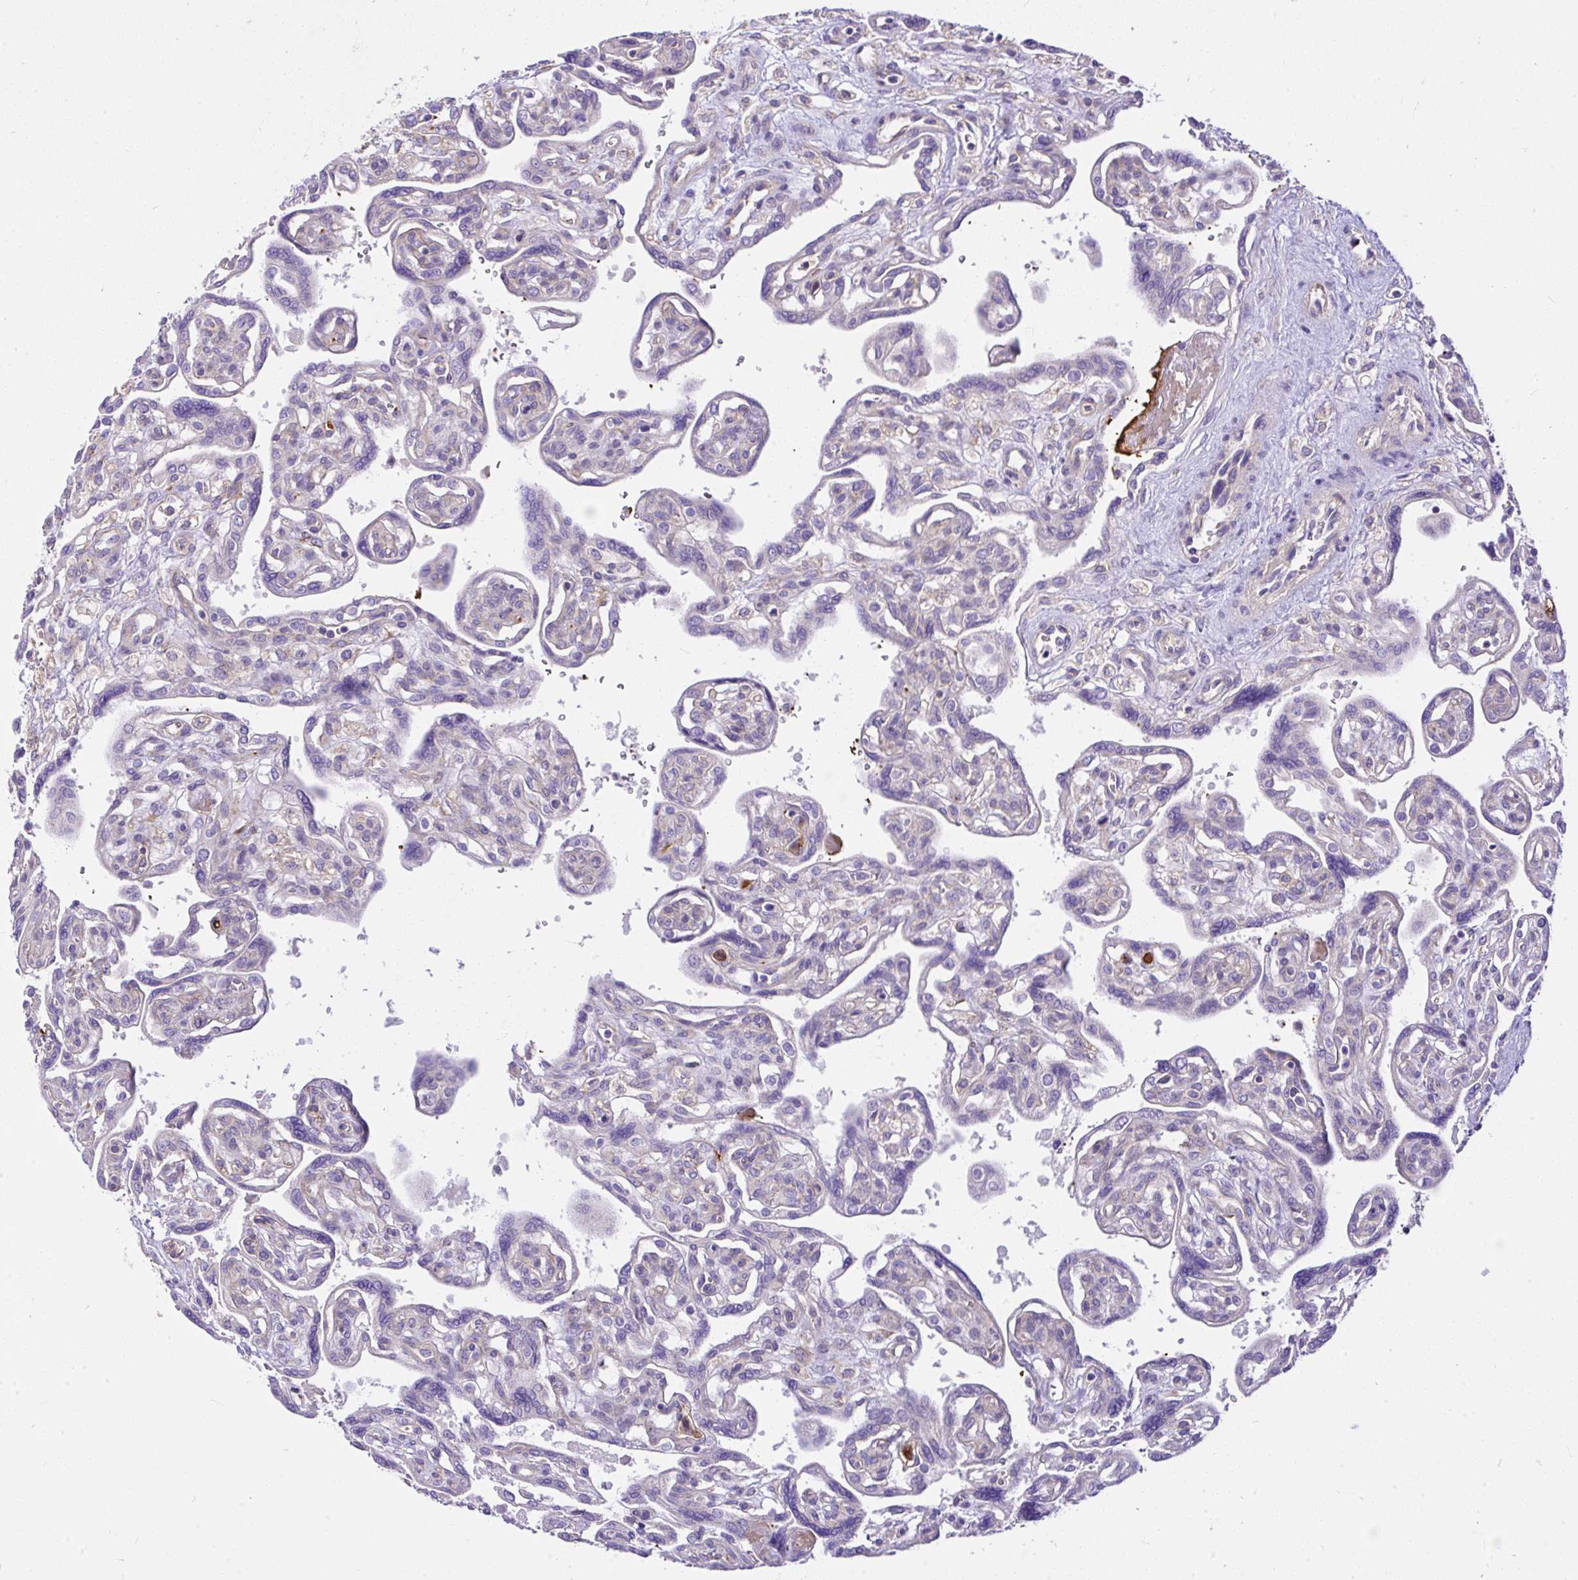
{"staining": {"intensity": "negative", "quantity": "none", "location": "none"}, "tissue": "placenta", "cell_type": "Decidual cells", "image_type": "normal", "snomed": [{"axis": "morphology", "description": "Normal tissue, NOS"}, {"axis": "topography", "description": "Placenta"}], "caption": "This is an immunohistochemistry (IHC) photomicrograph of benign placenta. There is no positivity in decidual cells.", "gene": "CCDC142", "patient": {"sex": "female", "age": 39}}